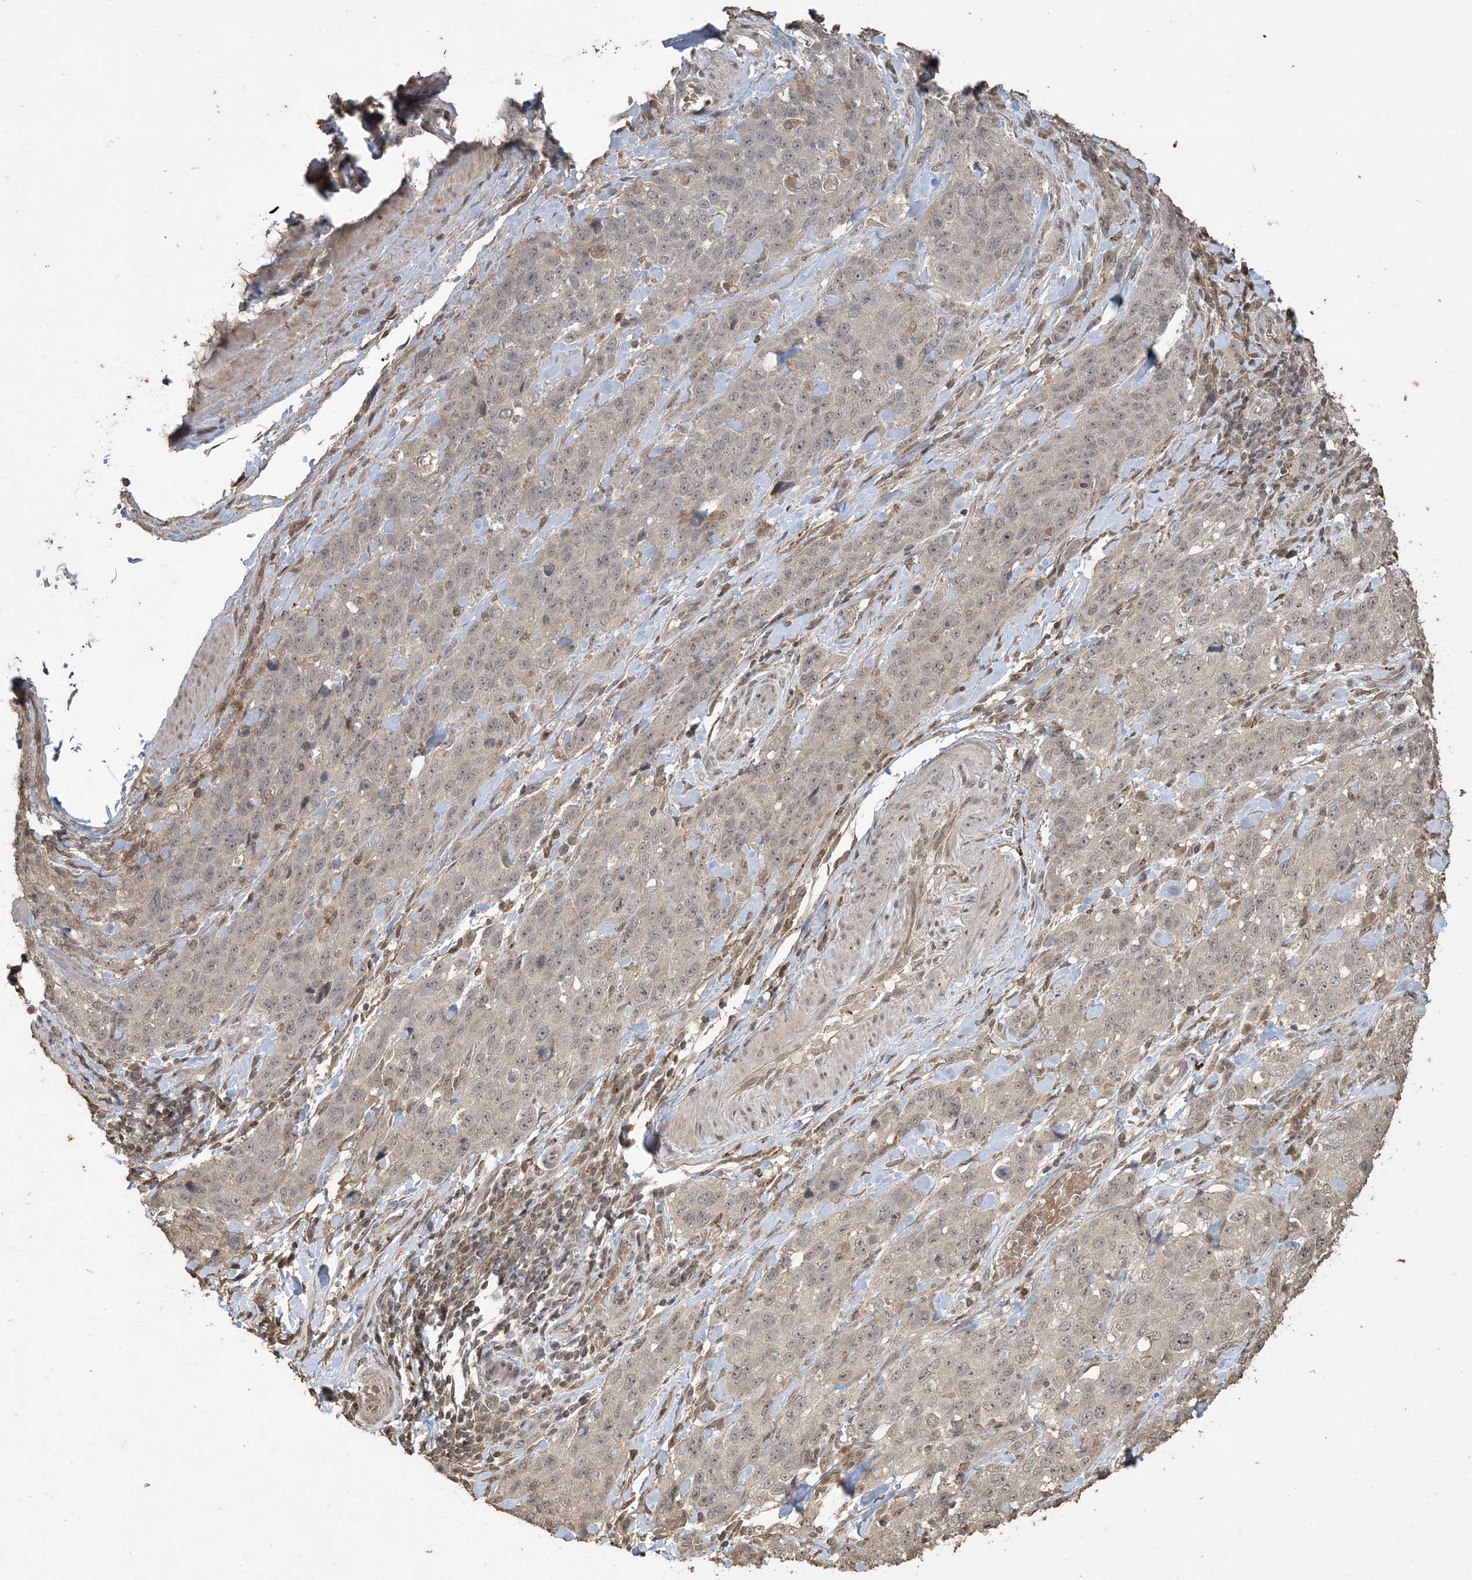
{"staining": {"intensity": "negative", "quantity": "none", "location": "none"}, "tissue": "stomach cancer", "cell_type": "Tumor cells", "image_type": "cancer", "snomed": [{"axis": "morphology", "description": "Normal tissue, NOS"}, {"axis": "morphology", "description": "Adenocarcinoma, NOS"}, {"axis": "topography", "description": "Lymph node"}, {"axis": "topography", "description": "Stomach"}], "caption": "An image of stomach cancer (adenocarcinoma) stained for a protein exhibits no brown staining in tumor cells.", "gene": "EFCAB8", "patient": {"sex": "male", "age": 48}}